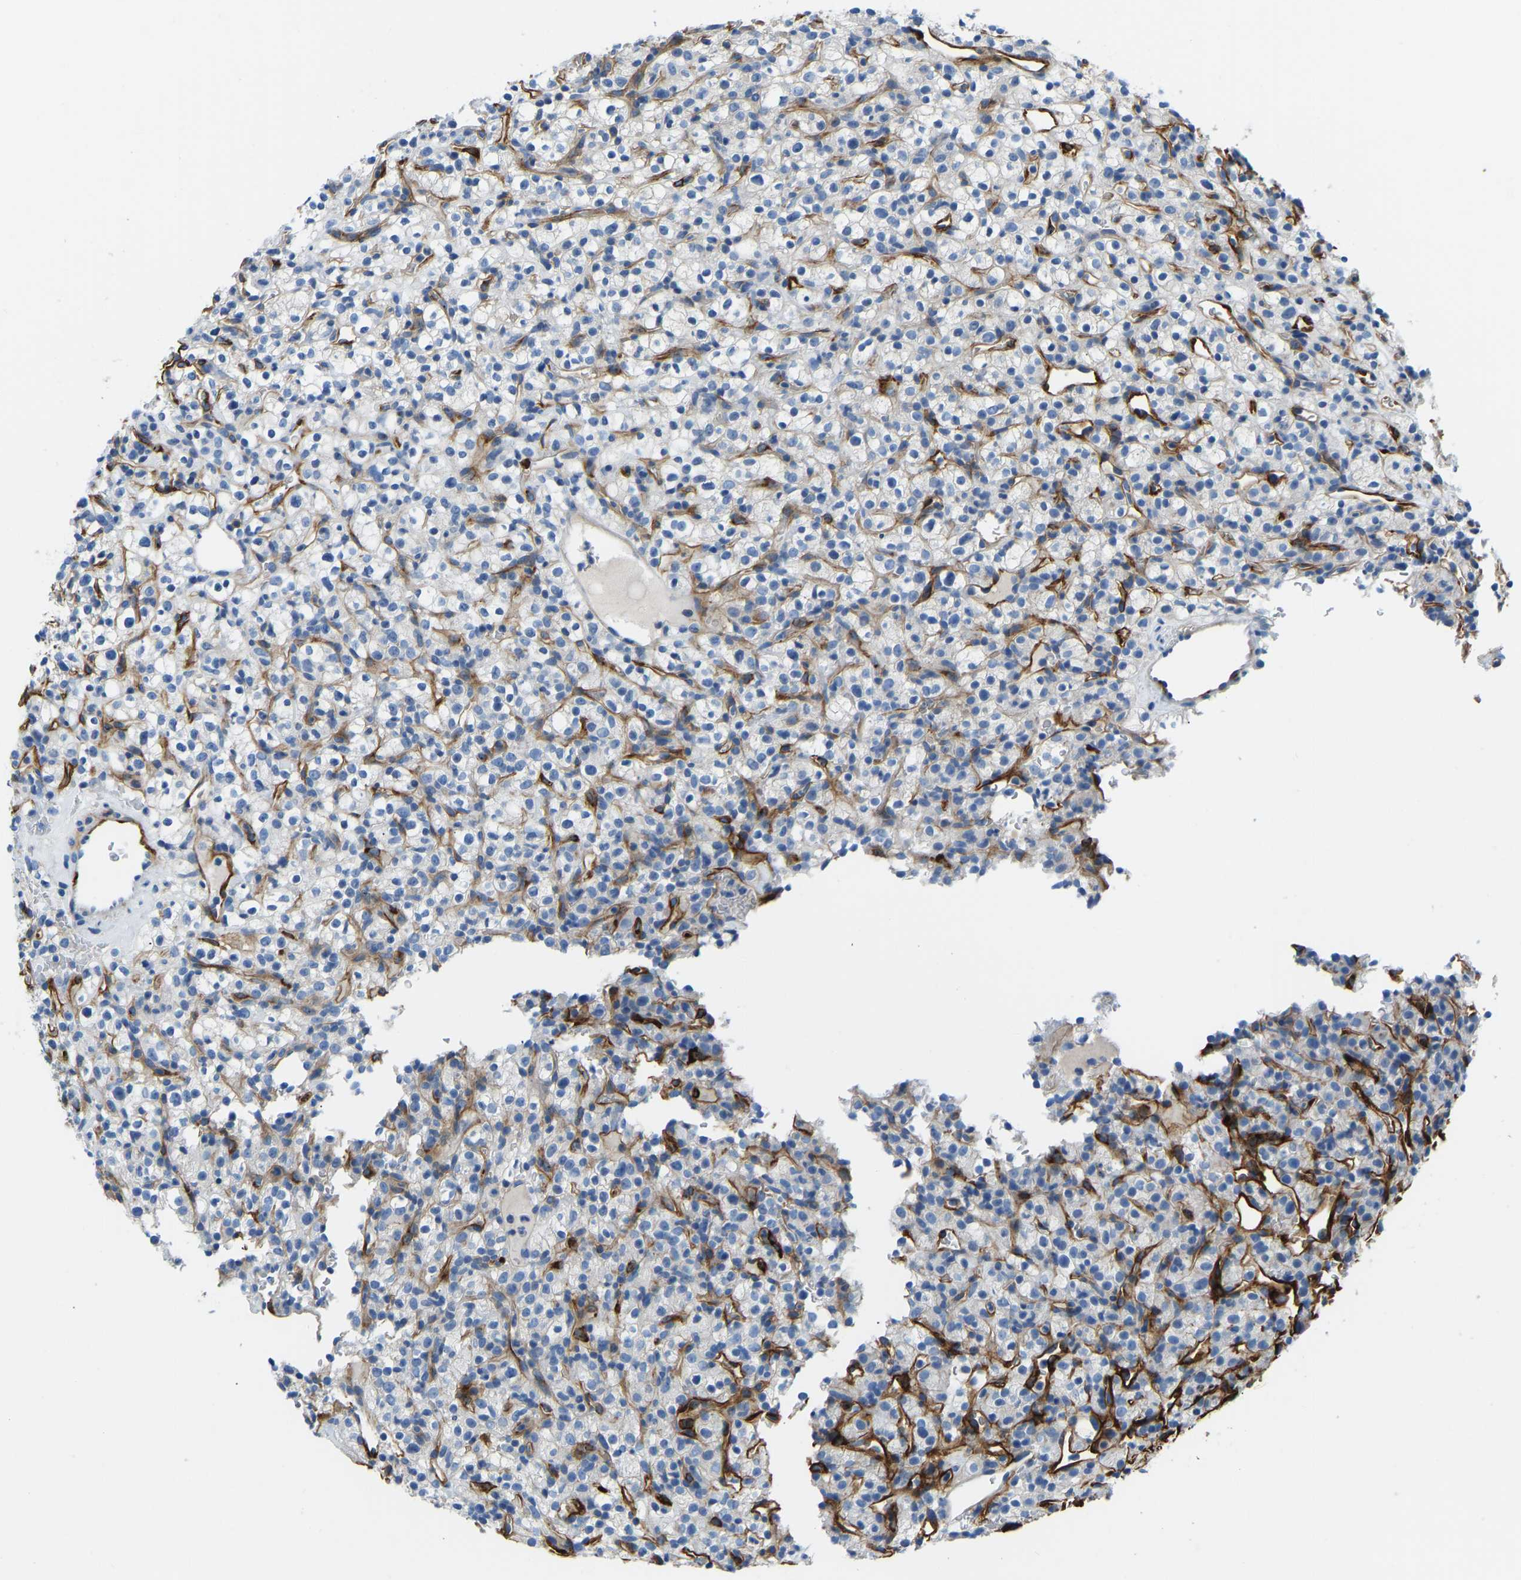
{"staining": {"intensity": "negative", "quantity": "none", "location": "none"}, "tissue": "renal cancer", "cell_type": "Tumor cells", "image_type": "cancer", "snomed": [{"axis": "morphology", "description": "Normal tissue, NOS"}, {"axis": "morphology", "description": "Adenocarcinoma, NOS"}, {"axis": "topography", "description": "Kidney"}], "caption": "This is an IHC histopathology image of renal cancer (adenocarcinoma). There is no expression in tumor cells.", "gene": "COL15A1", "patient": {"sex": "female", "age": 72}}